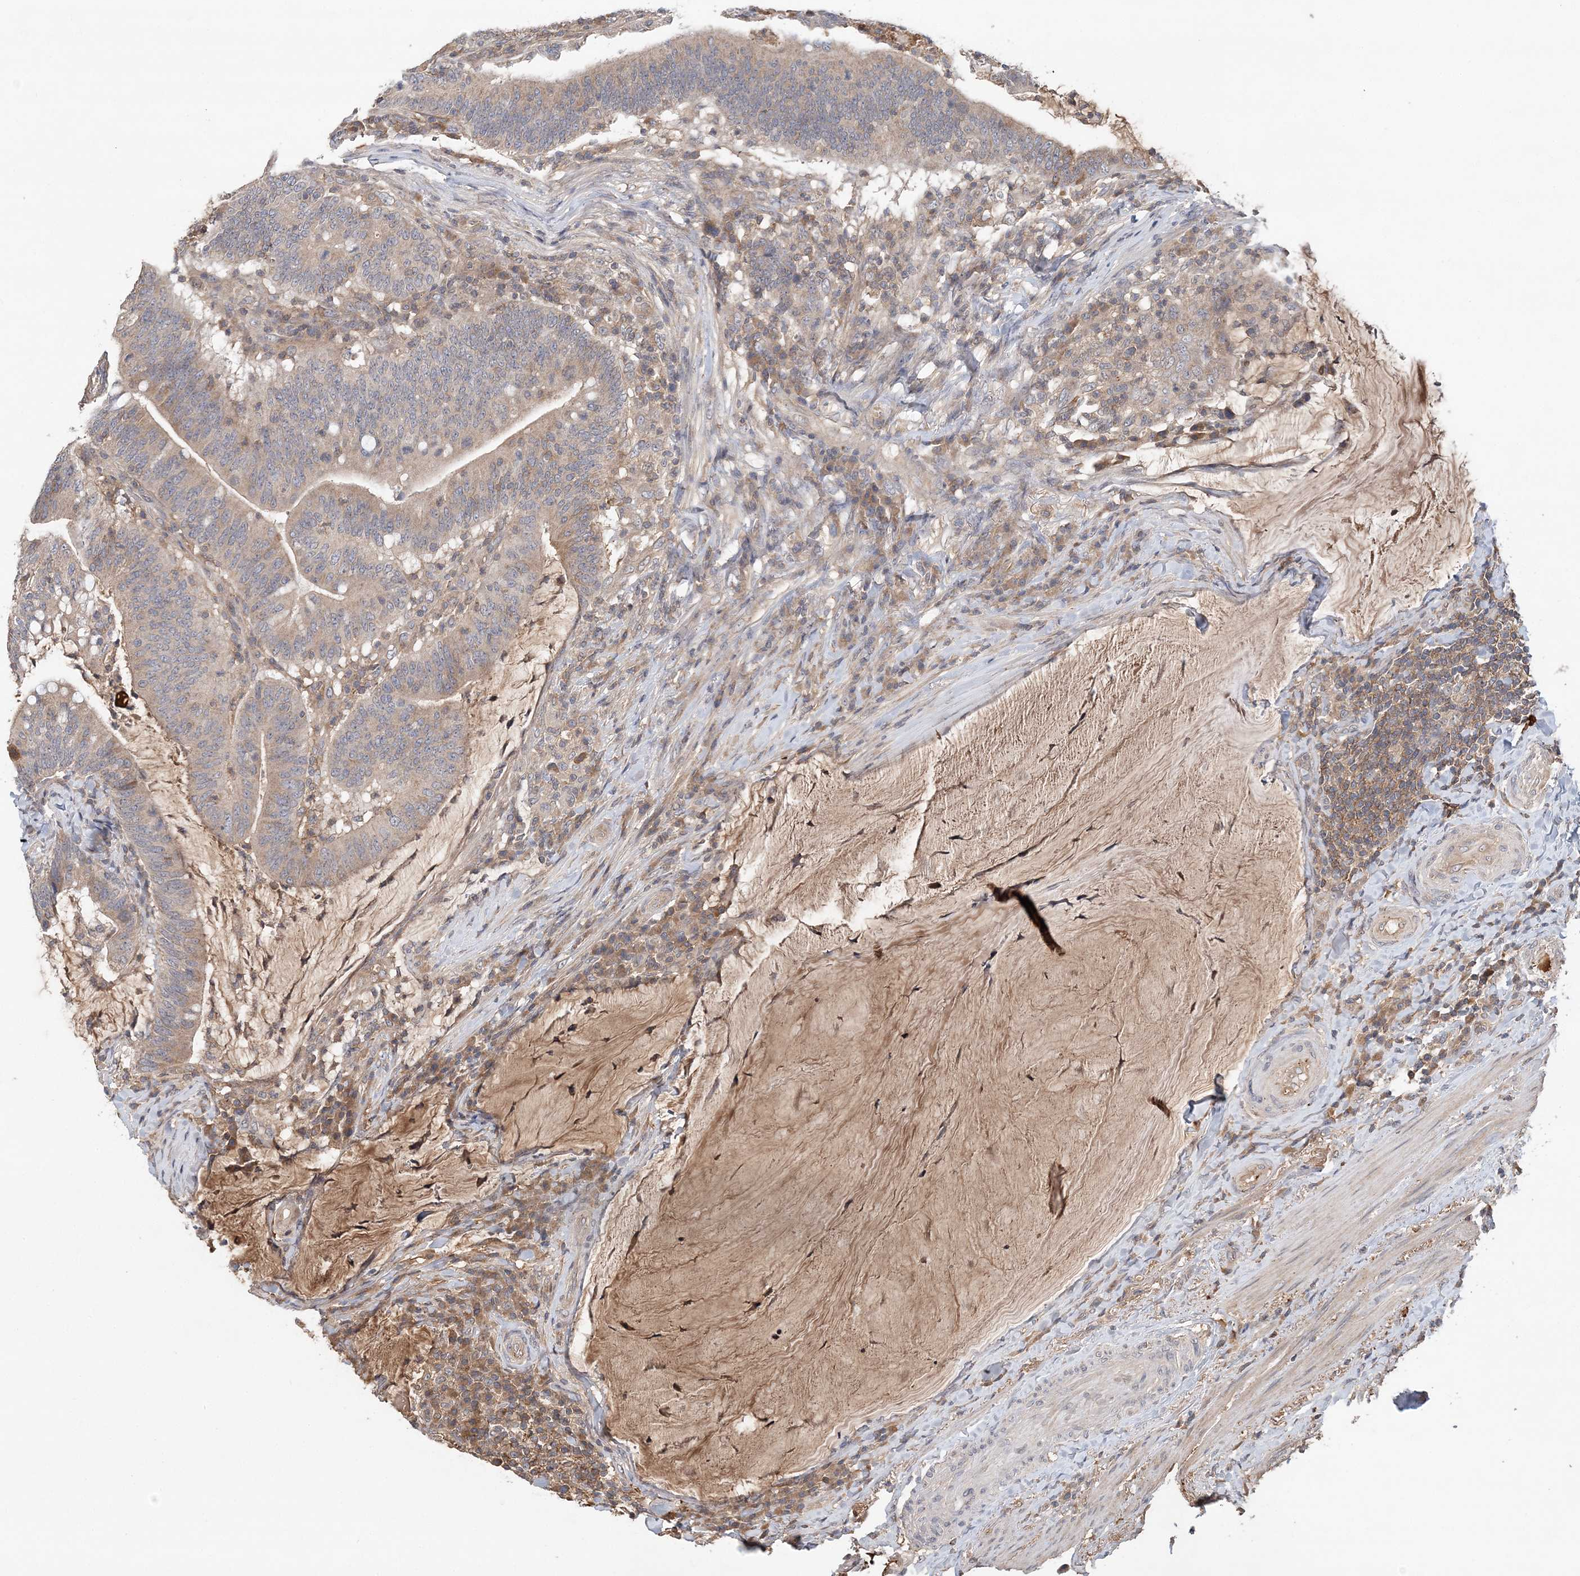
{"staining": {"intensity": "weak", "quantity": "25%-75%", "location": "cytoplasmic/membranous"}, "tissue": "colorectal cancer", "cell_type": "Tumor cells", "image_type": "cancer", "snomed": [{"axis": "morphology", "description": "Normal tissue, NOS"}, {"axis": "morphology", "description": "Adenocarcinoma, NOS"}, {"axis": "topography", "description": "Colon"}], "caption": "IHC of colorectal adenocarcinoma exhibits low levels of weak cytoplasmic/membranous expression in approximately 25%-75% of tumor cells.", "gene": "SYCP3", "patient": {"sex": "female", "age": 66}}